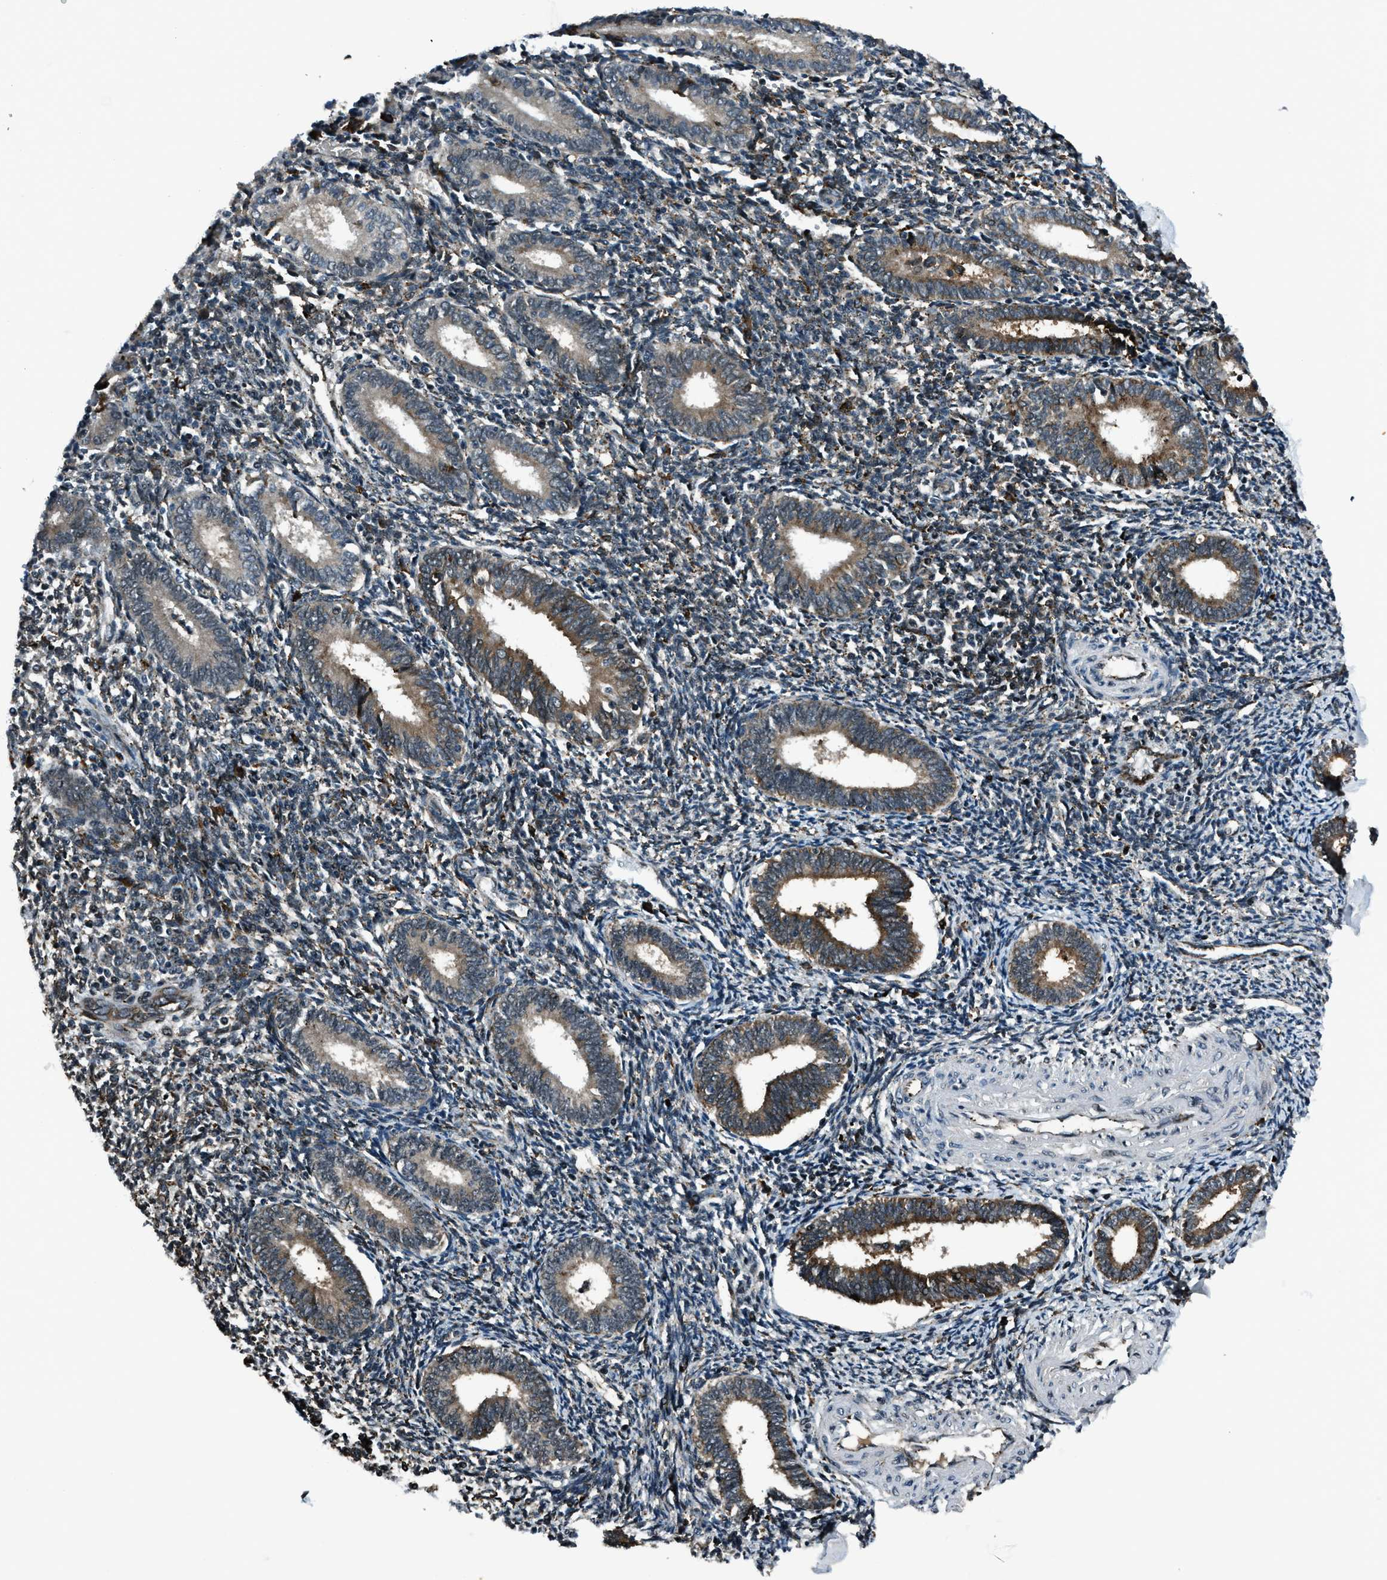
{"staining": {"intensity": "weak", "quantity": "<25%", "location": "cytoplasmic/membranous,nuclear"}, "tissue": "endometrium", "cell_type": "Cells in endometrial stroma", "image_type": "normal", "snomed": [{"axis": "morphology", "description": "Normal tissue, NOS"}, {"axis": "topography", "description": "Endometrium"}], "caption": "The image displays no significant expression in cells in endometrial stroma of endometrium. Brightfield microscopy of immunohistochemistry stained with DAB (3,3'-diaminobenzidine) (brown) and hematoxylin (blue), captured at high magnification.", "gene": "ACTL9", "patient": {"sex": "female", "age": 41}}